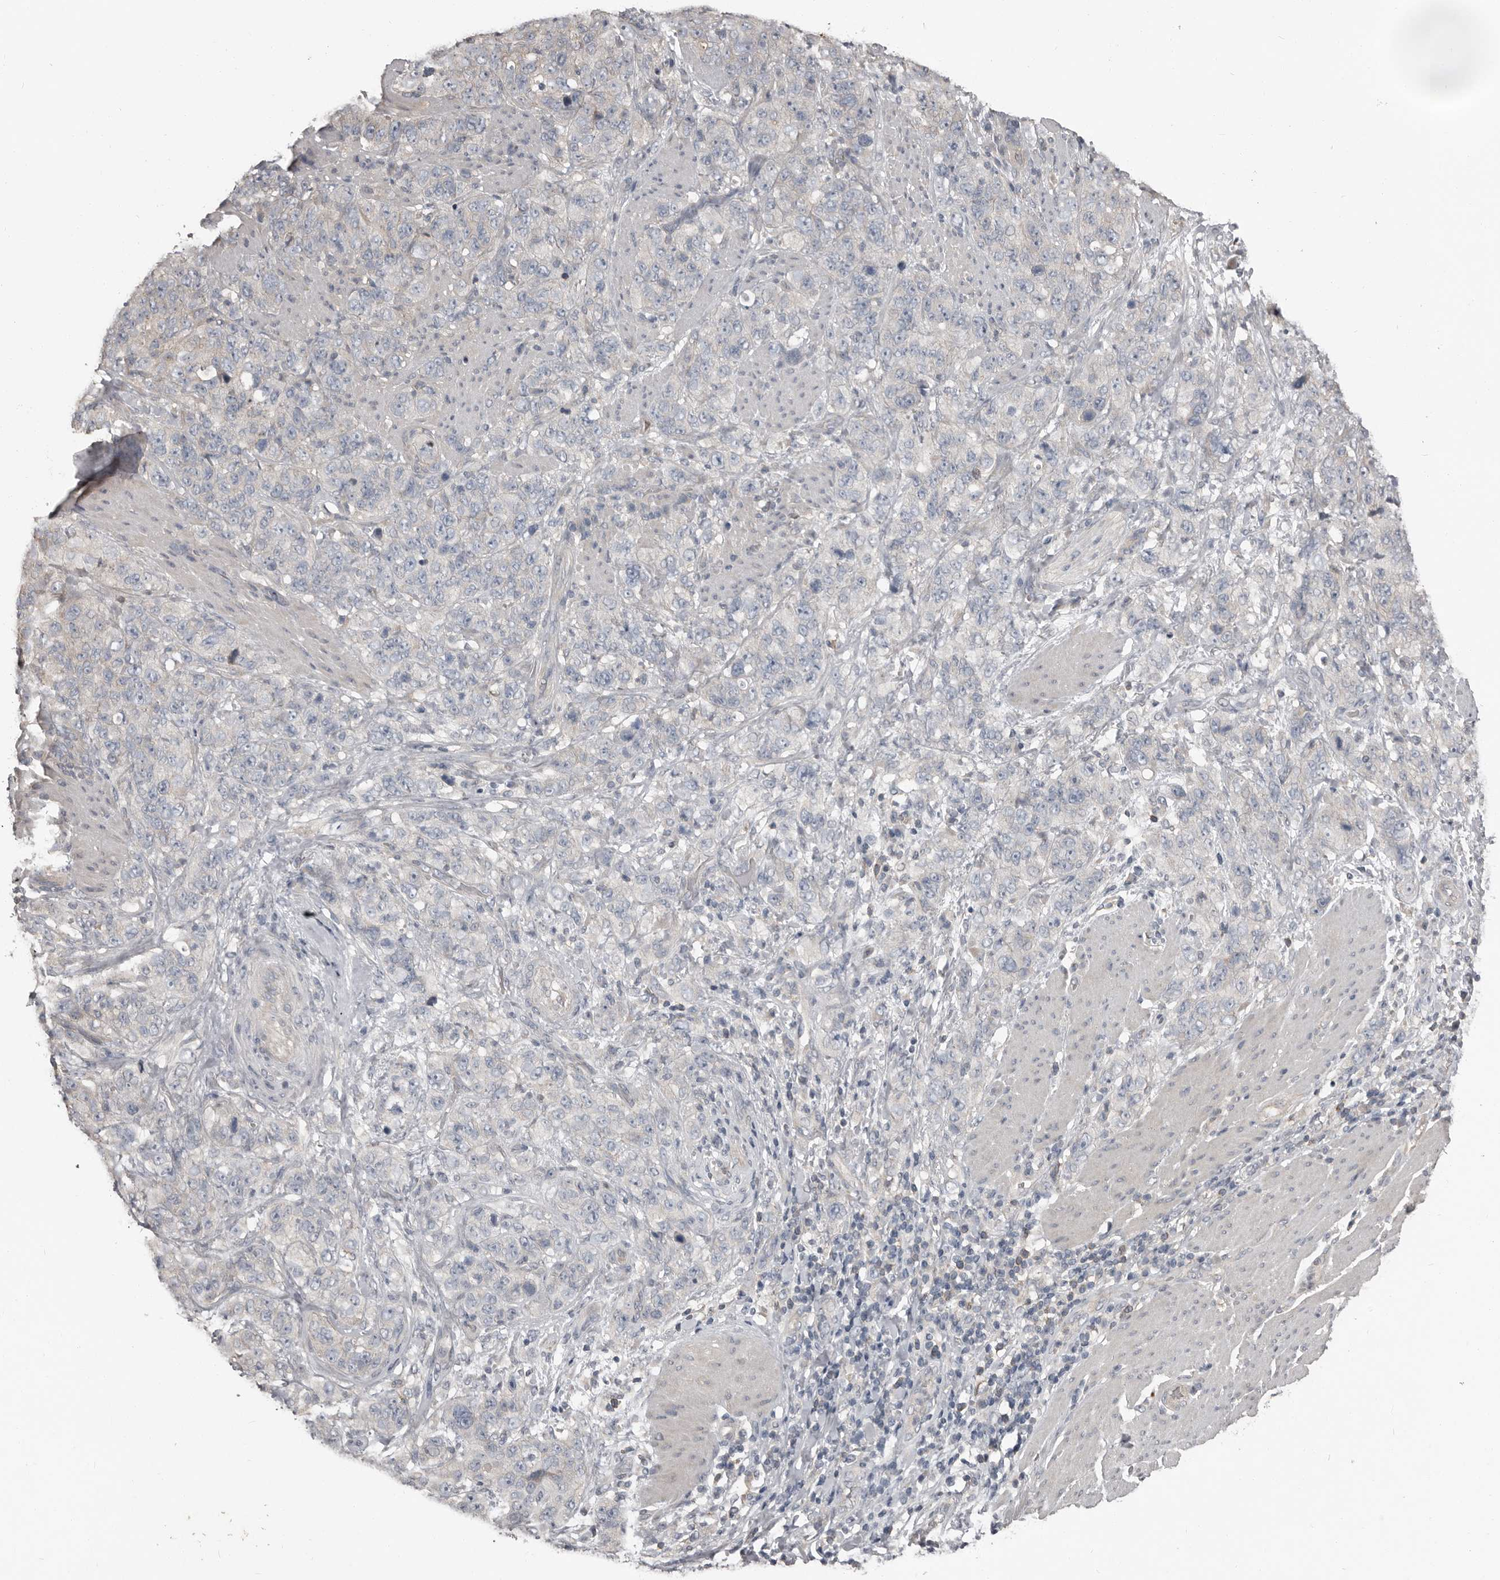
{"staining": {"intensity": "negative", "quantity": "none", "location": "none"}, "tissue": "stomach cancer", "cell_type": "Tumor cells", "image_type": "cancer", "snomed": [{"axis": "morphology", "description": "Adenocarcinoma, NOS"}, {"axis": "topography", "description": "Stomach"}], "caption": "A photomicrograph of human adenocarcinoma (stomach) is negative for staining in tumor cells. (Stains: DAB (3,3'-diaminobenzidine) immunohistochemistry (IHC) with hematoxylin counter stain, Microscopy: brightfield microscopy at high magnification).", "gene": "CA6", "patient": {"sex": "male", "age": 48}}